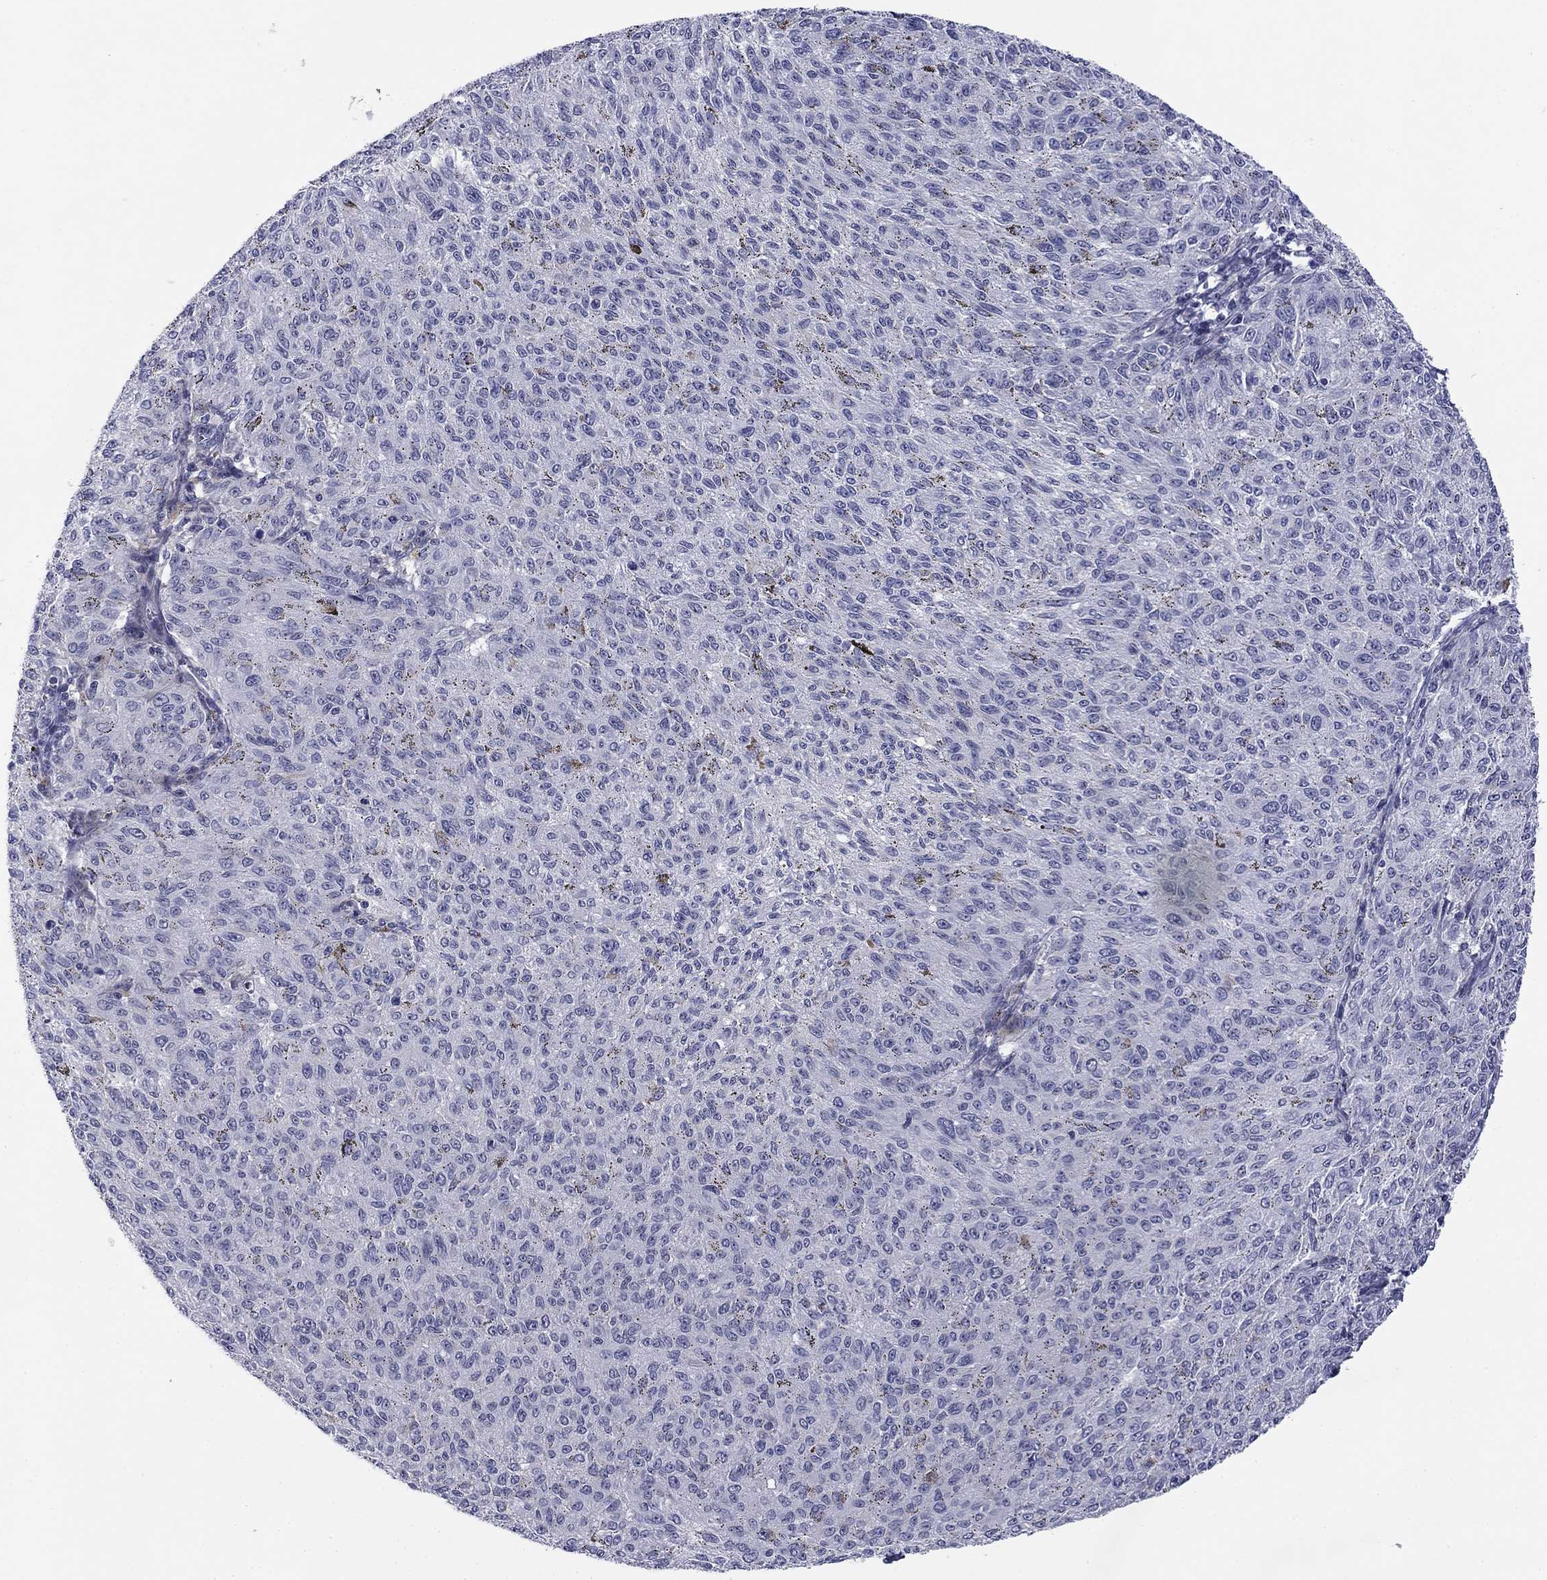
{"staining": {"intensity": "negative", "quantity": "none", "location": "none"}, "tissue": "melanoma", "cell_type": "Tumor cells", "image_type": "cancer", "snomed": [{"axis": "morphology", "description": "Malignant melanoma, NOS"}, {"axis": "topography", "description": "Skin"}], "caption": "An immunohistochemistry histopathology image of malignant melanoma is shown. There is no staining in tumor cells of malignant melanoma.", "gene": "TIGD4", "patient": {"sex": "female", "age": 72}}